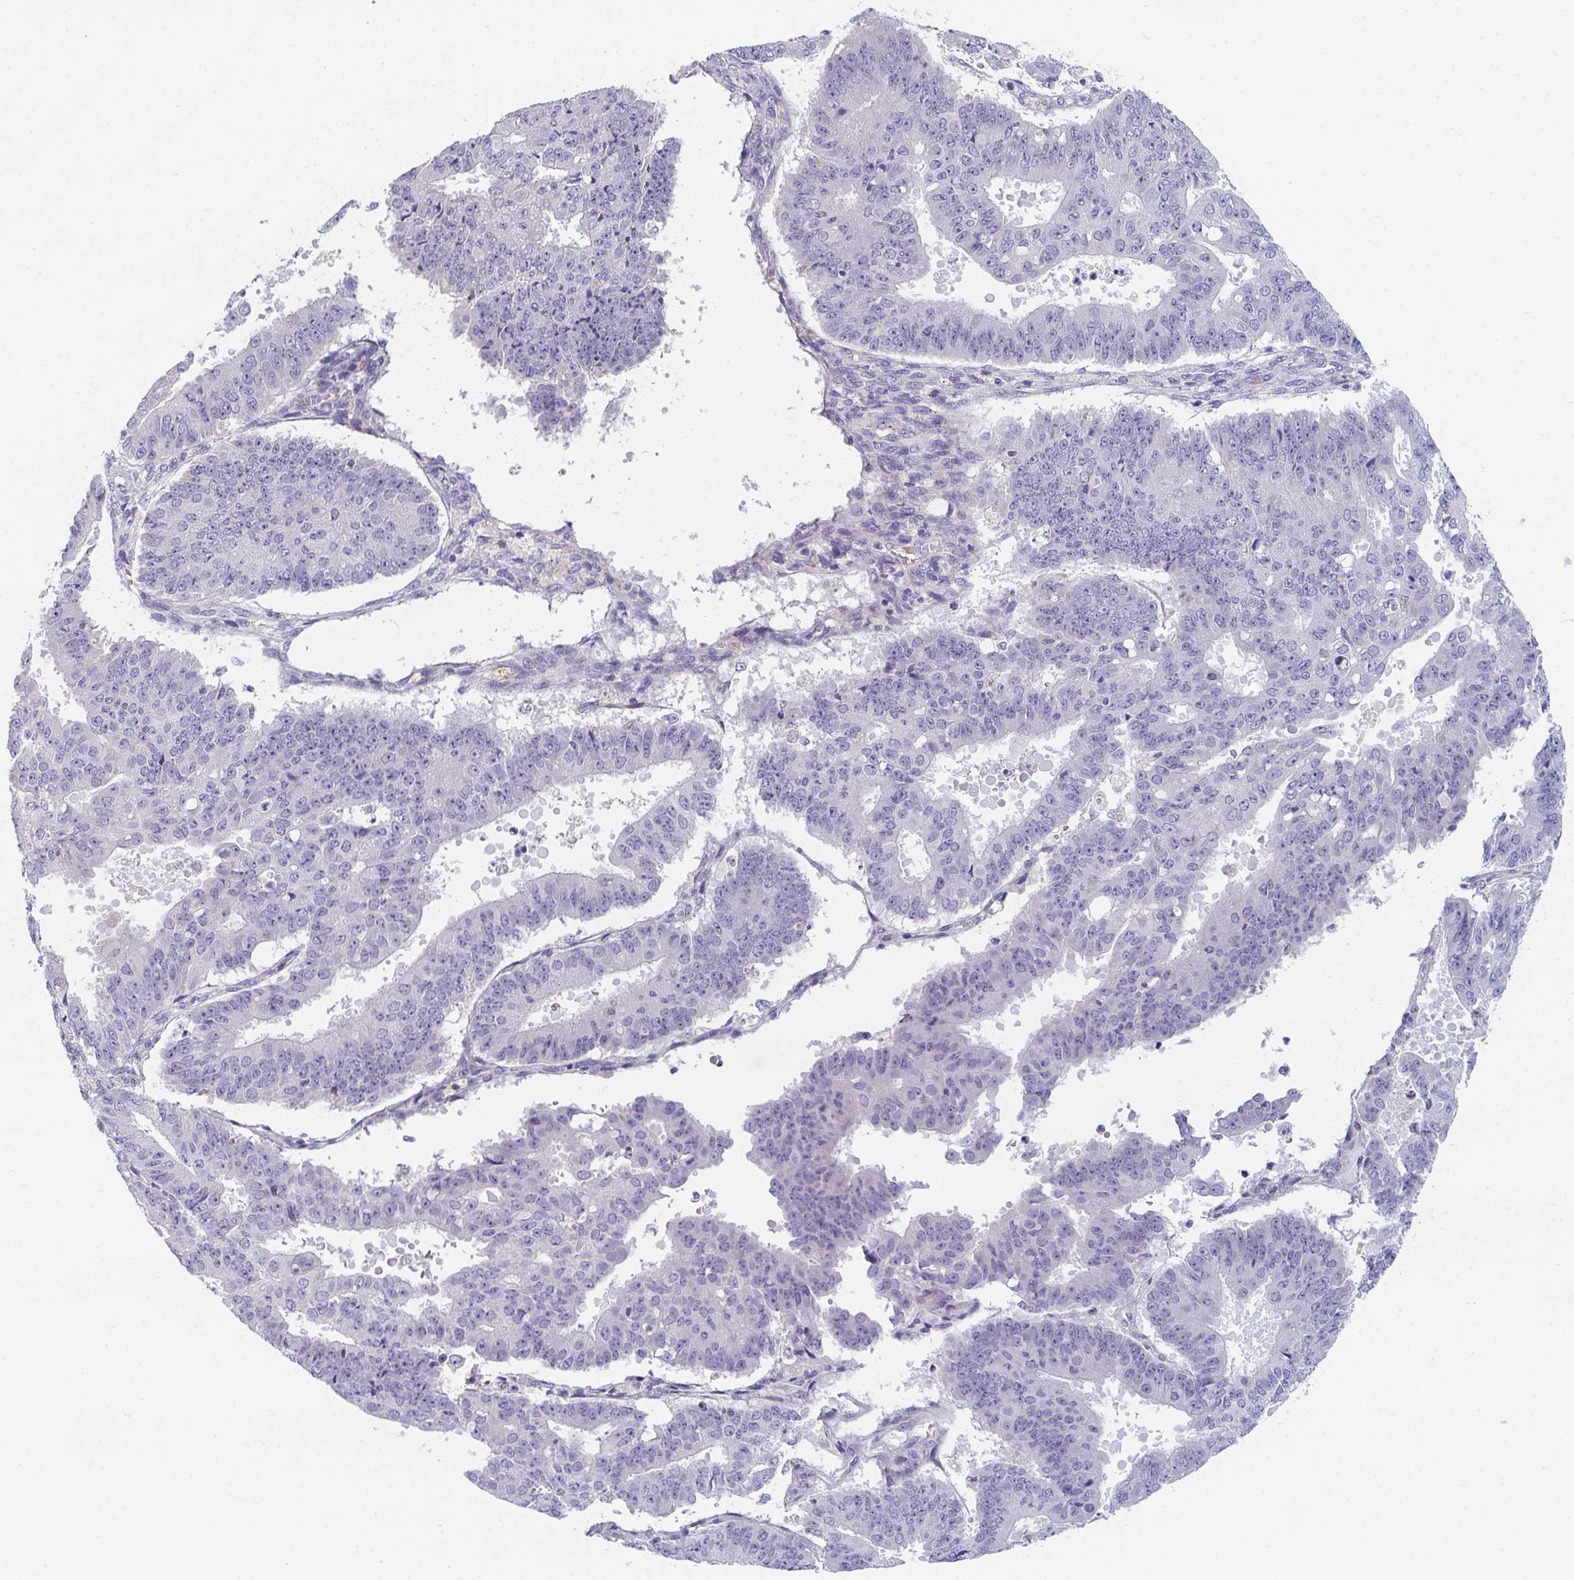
{"staining": {"intensity": "negative", "quantity": "none", "location": "none"}, "tissue": "ovarian cancer", "cell_type": "Tumor cells", "image_type": "cancer", "snomed": [{"axis": "morphology", "description": "Carcinoma, endometroid"}, {"axis": "topography", "description": "Appendix"}, {"axis": "topography", "description": "Ovary"}], "caption": "Immunohistochemistry of human ovarian endometroid carcinoma demonstrates no positivity in tumor cells.", "gene": "EIF1AD", "patient": {"sex": "female", "age": 42}}